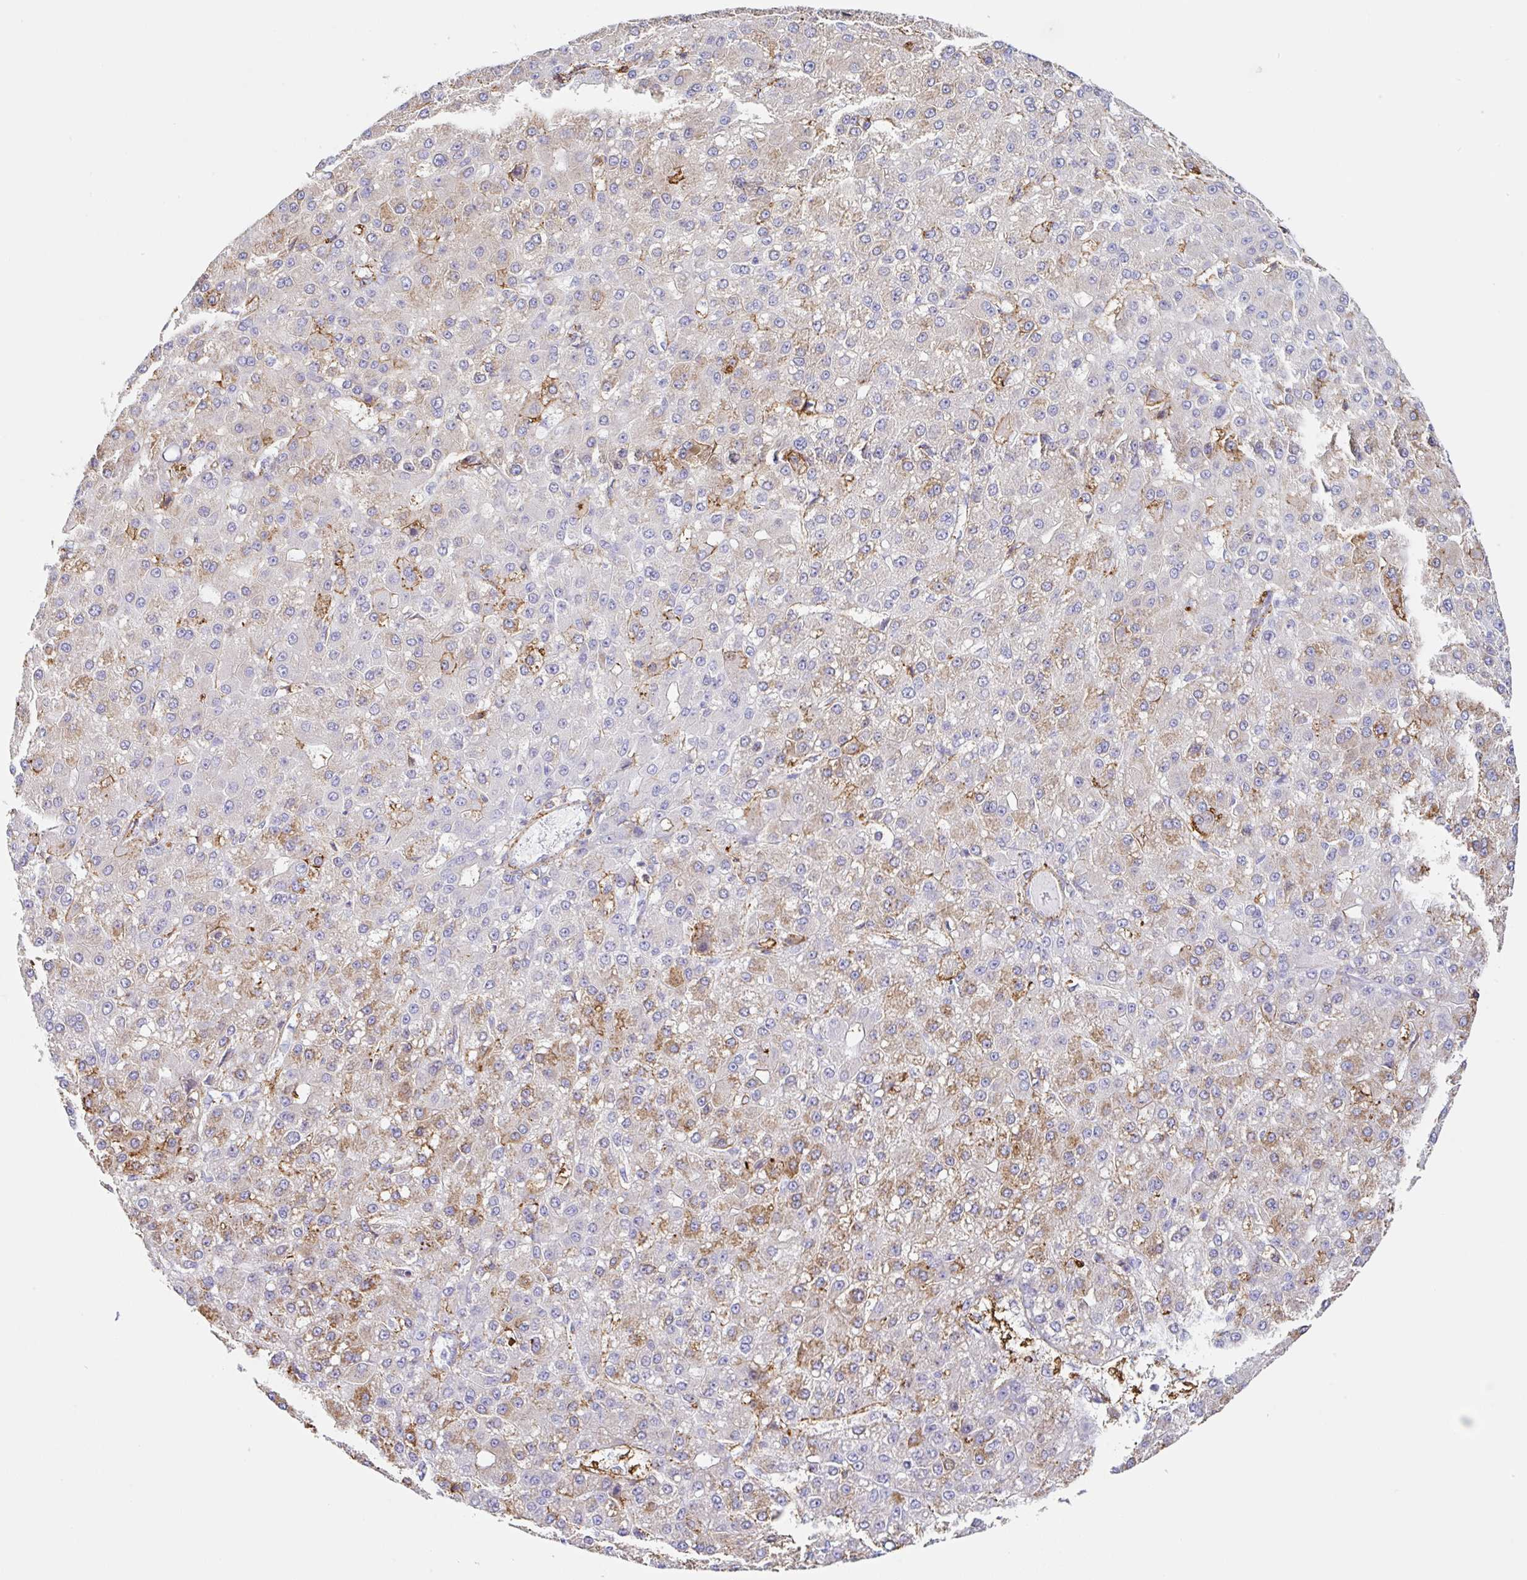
{"staining": {"intensity": "moderate", "quantity": "<25%", "location": "cytoplasmic/membranous"}, "tissue": "liver cancer", "cell_type": "Tumor cells", "image_type": "cancer", "snomed": [{"axis": "morphology", "description": "Carcinoma, Hepatocellular, NOS"}, {"axis": "topography", "description": "Liver"}], "caption": "IHC micrograph of human liver cancer stained for a protein (brown), which displays low levels of moderate cytoplasmic/membranous expression in approximately <25% of tumor cells.", "gene": "MTTP", "patient": {"sex": "male", "age": 67}}